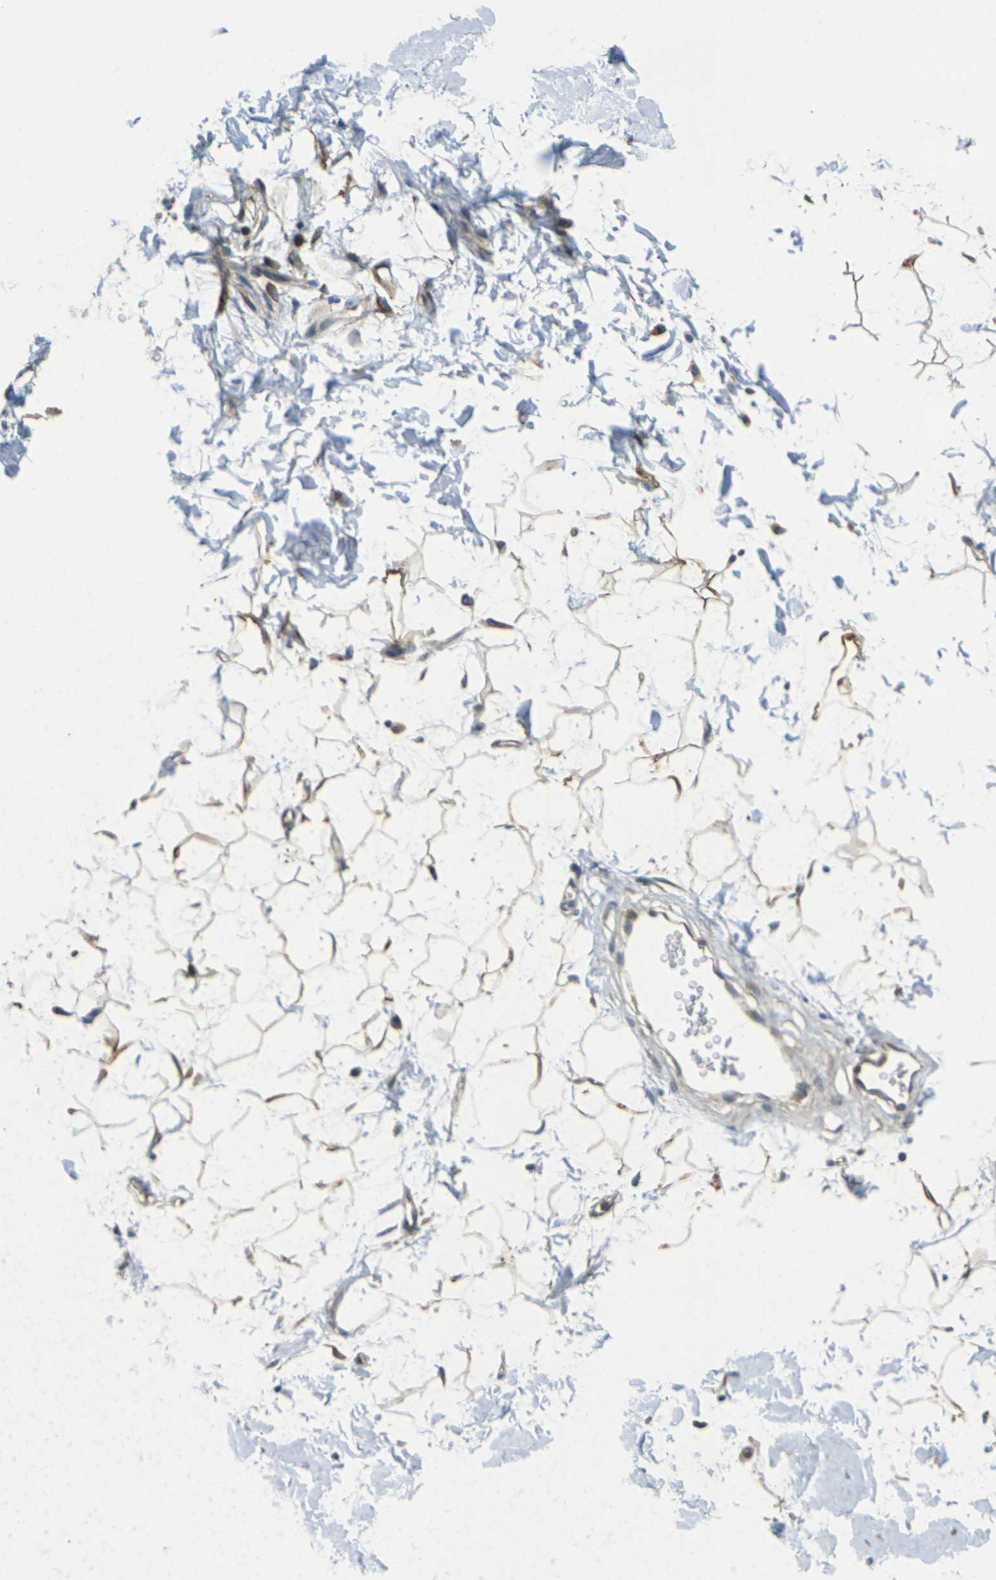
{"staining": {"intensity": "weak", "quantity": ">75%", "location": "cytoplasmic/membranous"}, "tissue": "adipose tissue", "cell_type": "Adipocytes", "image_type": "normal", "snomed": [{"axis": "morphology", "description": "Normal tissue, NOS"}, {"axis": "topography", "description": "Soft tissue"}], "caption": "Immunohistochemistry (IHC) (DAB (3,3'-diaminobenzidine)) staining of normal adipose tissue demonstrates weak cytoplasmic/membranous protein staining in about >75% of adipocytes.", "gene": "MINAR2", "patient": {"sex": "male", "age": 72}}